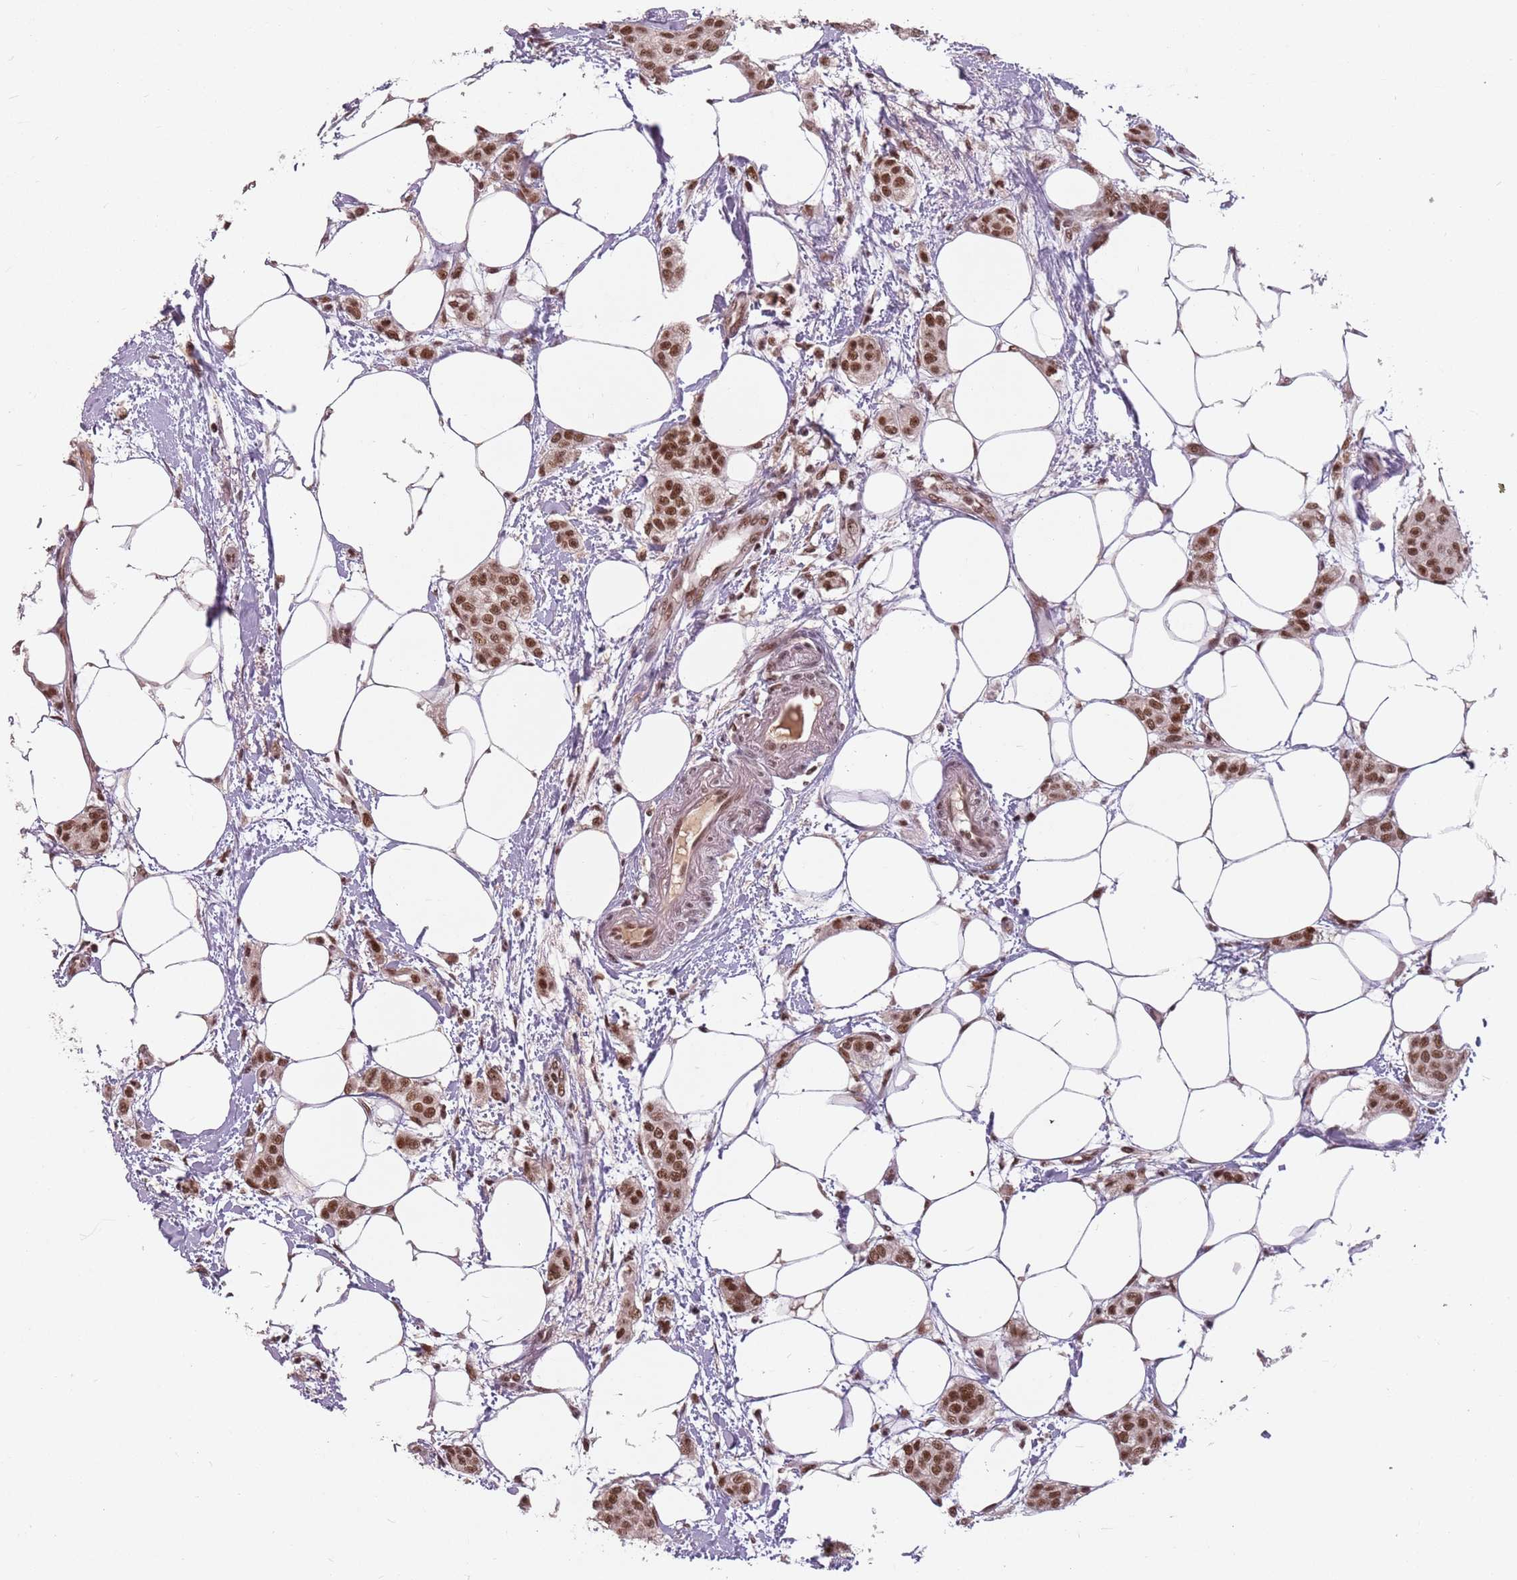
{"staining": {"intensity": "moderate", "quantity": ">75%", "location": "nuclear"}, "tissue": "breast cancer", "cell_type": "Tumor cells", "image_type": "cancer", "snomed": [{"axis": "morphology", "description": "Duct carcinoma"}, {"axis": "topography", "description": "Breast"}], "caption": "Breast cancer (invasive ductal carcinoma) was stained to show a protein in brown. There is medium levels of moderate nuclear positivity in approximately >75% of tumor cells. Using DAB (brown) and hematoxylin (blue) stains, captured at high magnification using brightfield microscopy.", "gene": "NCBP1", "patient": {"sex": "female", "age": 72}}